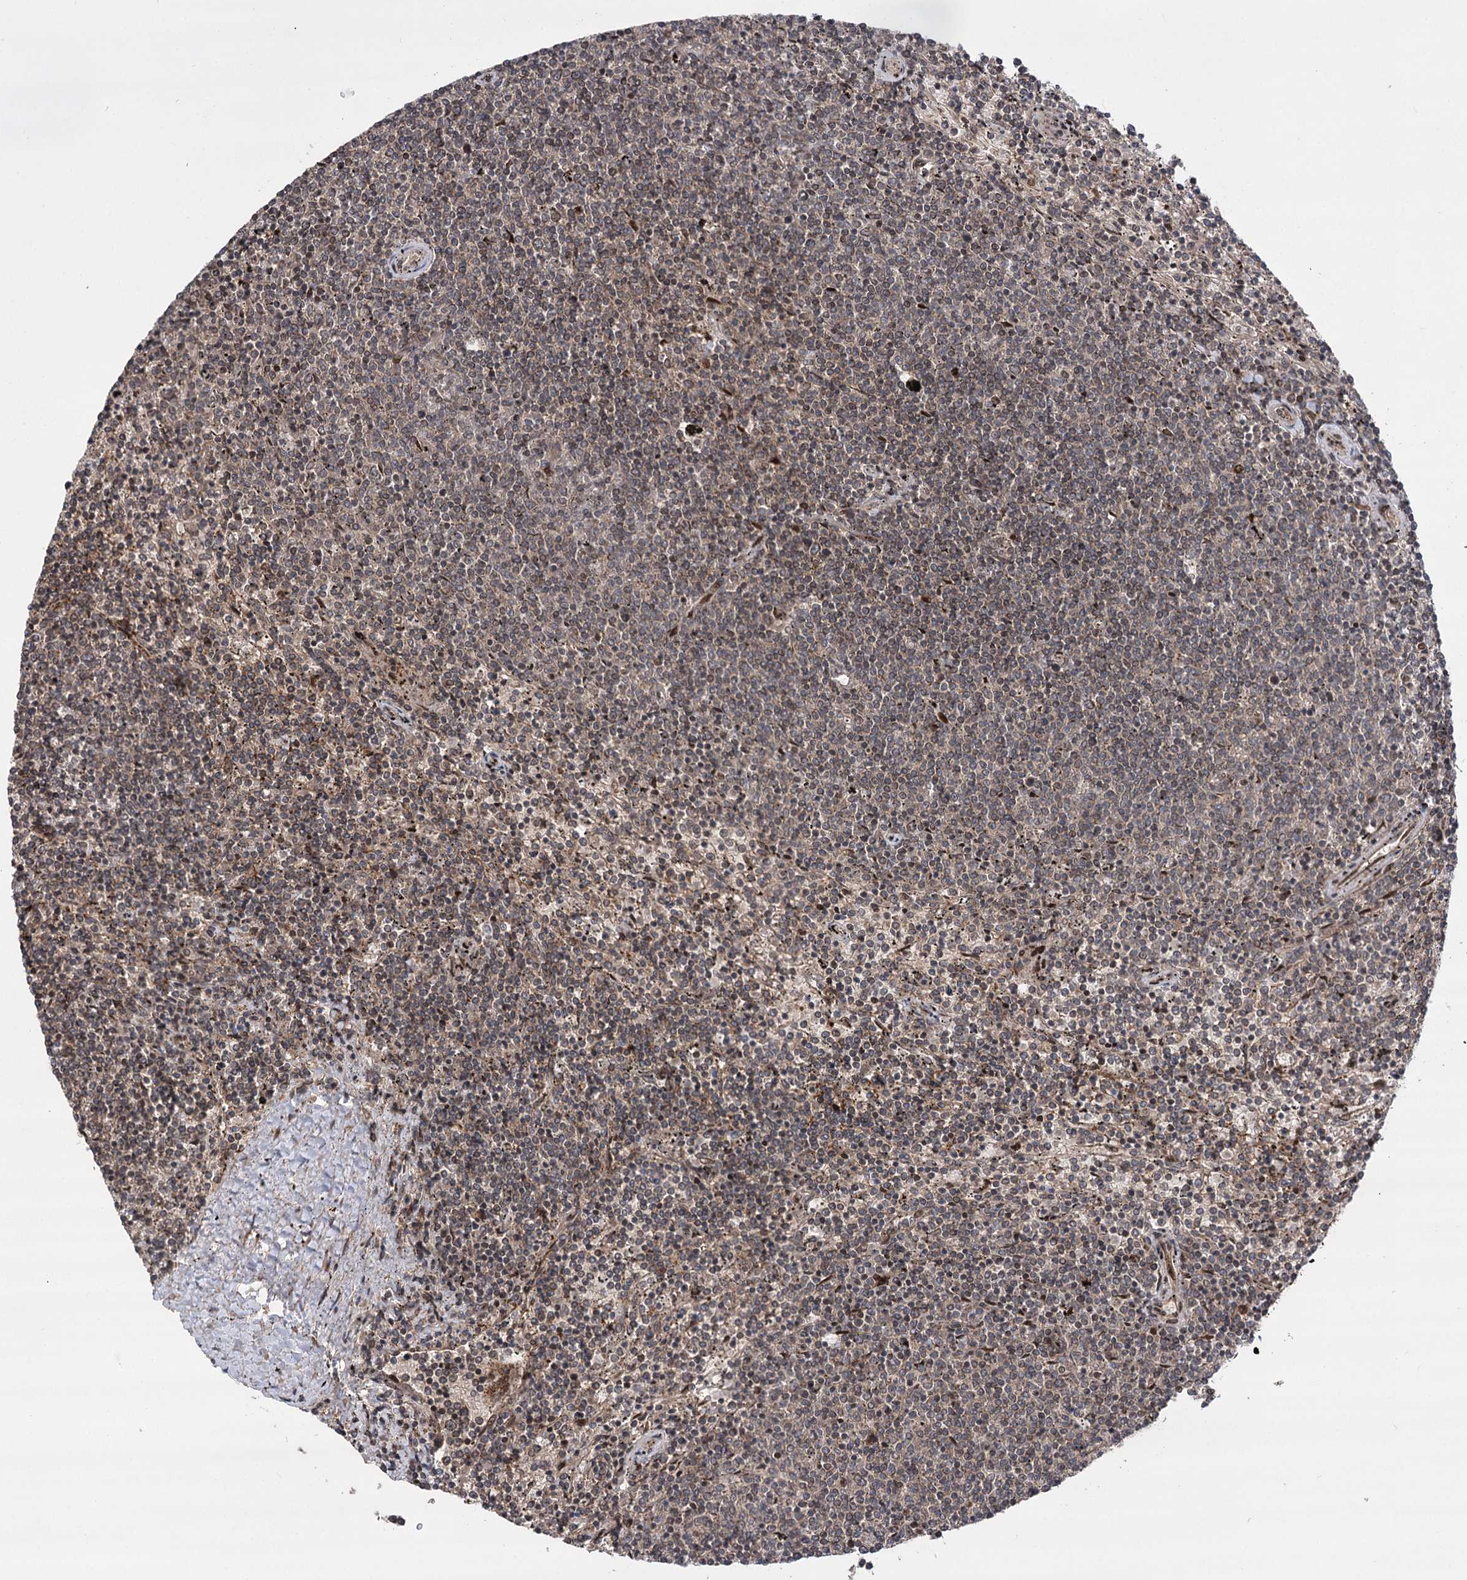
{"staining": {"intensity": "weak", "quantity": "<25%", "location": "cytoplasmic/membranous"}, "tissue": "lymphoma", "cell_type": "Tumor cells", "image_type": "cancer", "snomed": [{"axis": "morphology", "description": "Malignant lymphoma, non-Hodgkin's type, Low grade"}, {"axis": "topography", "description": "Spleen"}], "caption": "Tumor cells are negative for brown protein staining in low-grade malignant lymphoma, non-Hodgkin's type. (Brightfield microscopy of DAB (3,3'-diaminobenzidine) IHC at high magnification).", "gene": "TENM2", "patient": {"sex": "female", "age": 50}}